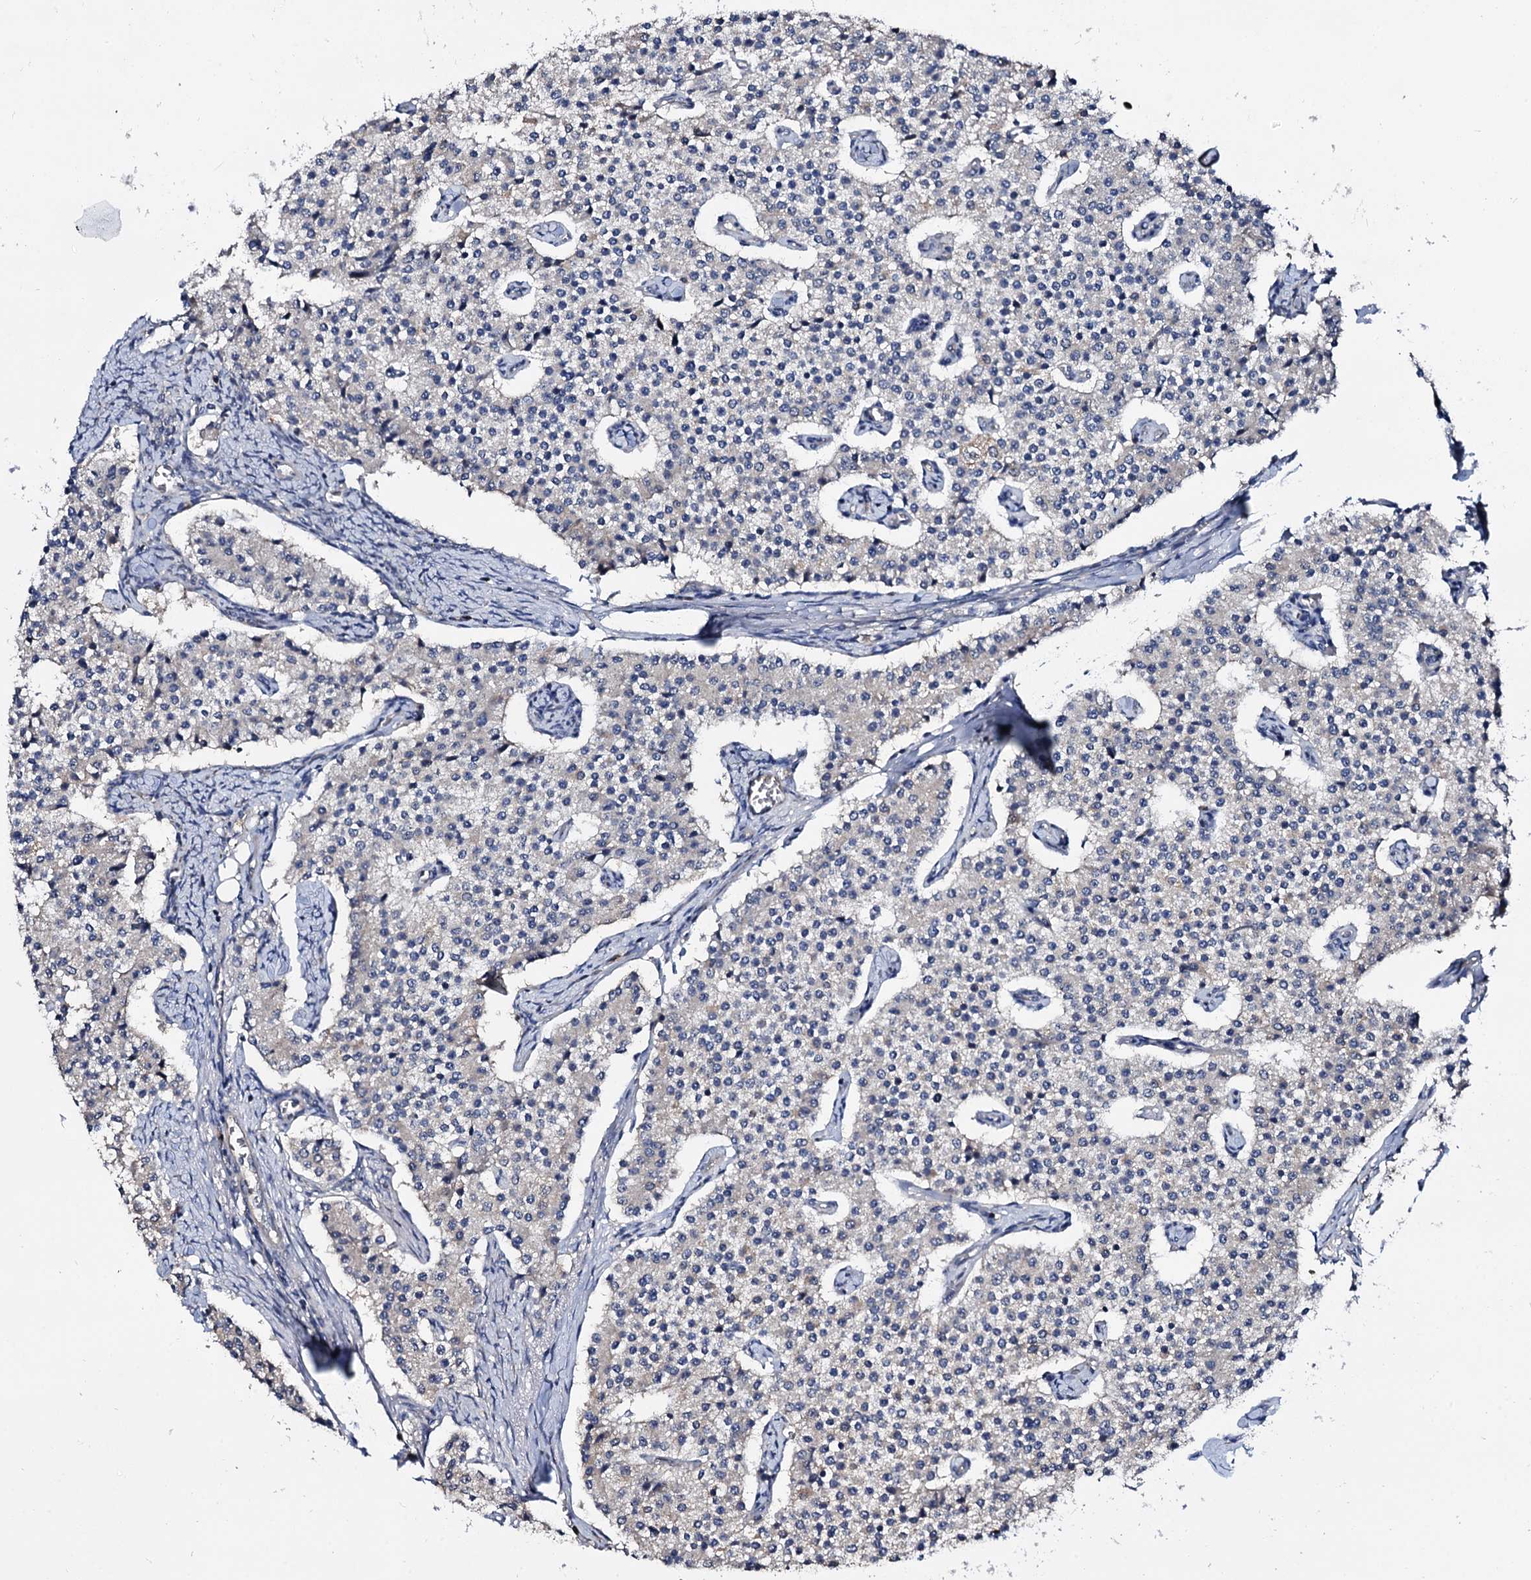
{"staining": {"intensity": "negative", "quantity": "none", "location": "none"}, "tissue": "carcinoid", "cell_type": "Tumor cells", "image_type": "cancer", "snomed": [{"axis": "morphology", "description": "Carcinoid, malignant, NOS"}, {"axis": "topography", "description": "Colon"}], "caption": "The IHC micrograph has no significant staining in tumor cells of carcinoid tissue.", "gene": "CEP192", "patient": {"sex": "female", "age": 52}}